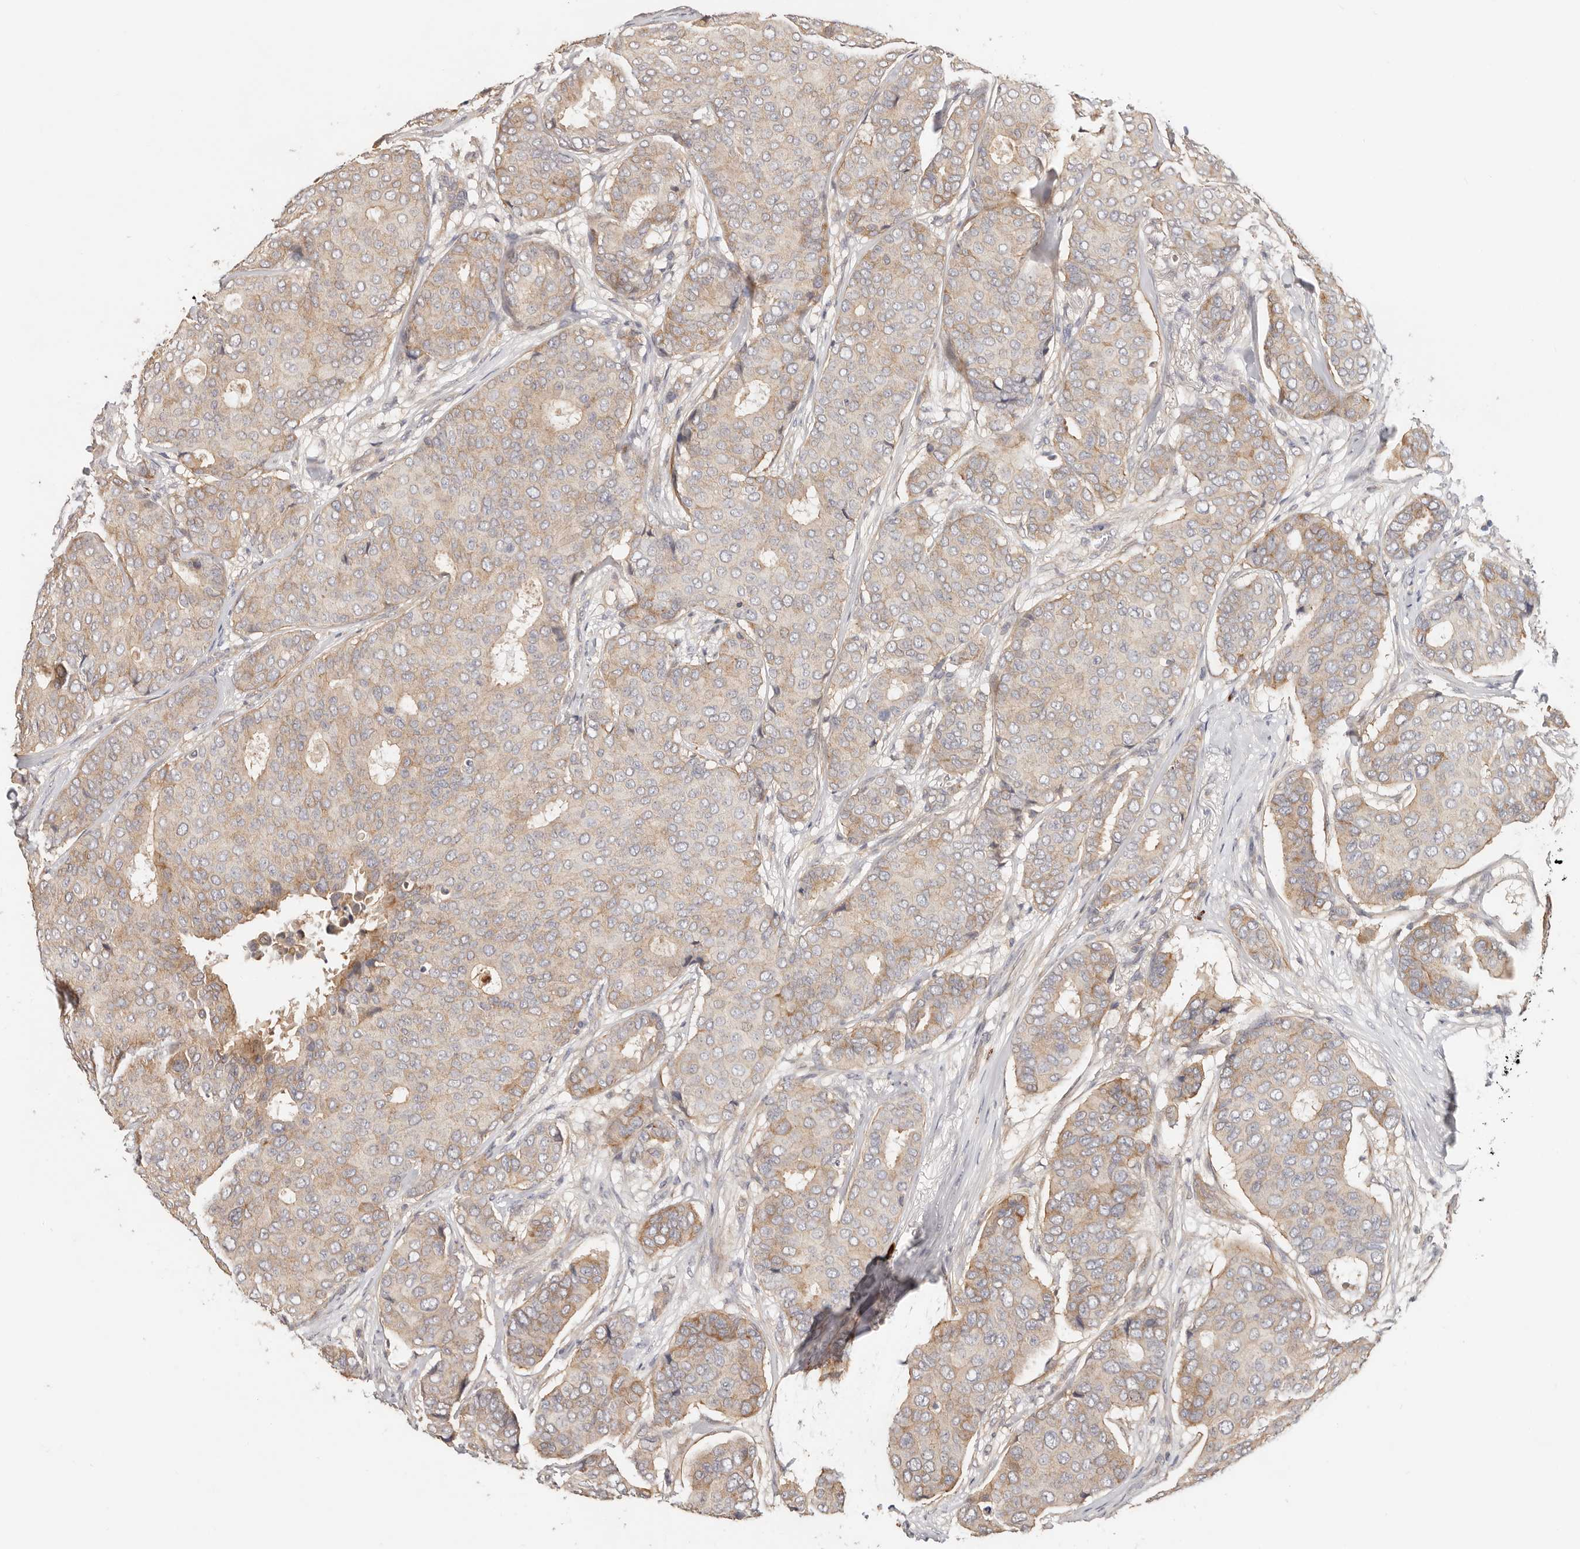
{"staining": {"intensity": "moderate", "quantity": "25%-75%", "location": "cytoplasmic/membranous"}, "tissue": "breast cancer", "cell_type": "Tumor cells", "image_type": "cancer", "snomed": [{"axis": "morphology", "description": "Duct carcinoma"}, {"axis": "topography", "description": "Breast"}], "caption": "High-magnification brightfield microscopy of breast intraductal carcinoma stained with DAB (brown) and counterstained with hematoxylin (blue). tumor cells exhibit moderate cytoplasmic/membranous positivity is appreciated in approximately25%-75% of cells.", "gene": "ZRANB1", "patient": {"sex": "female", "age": 75}}